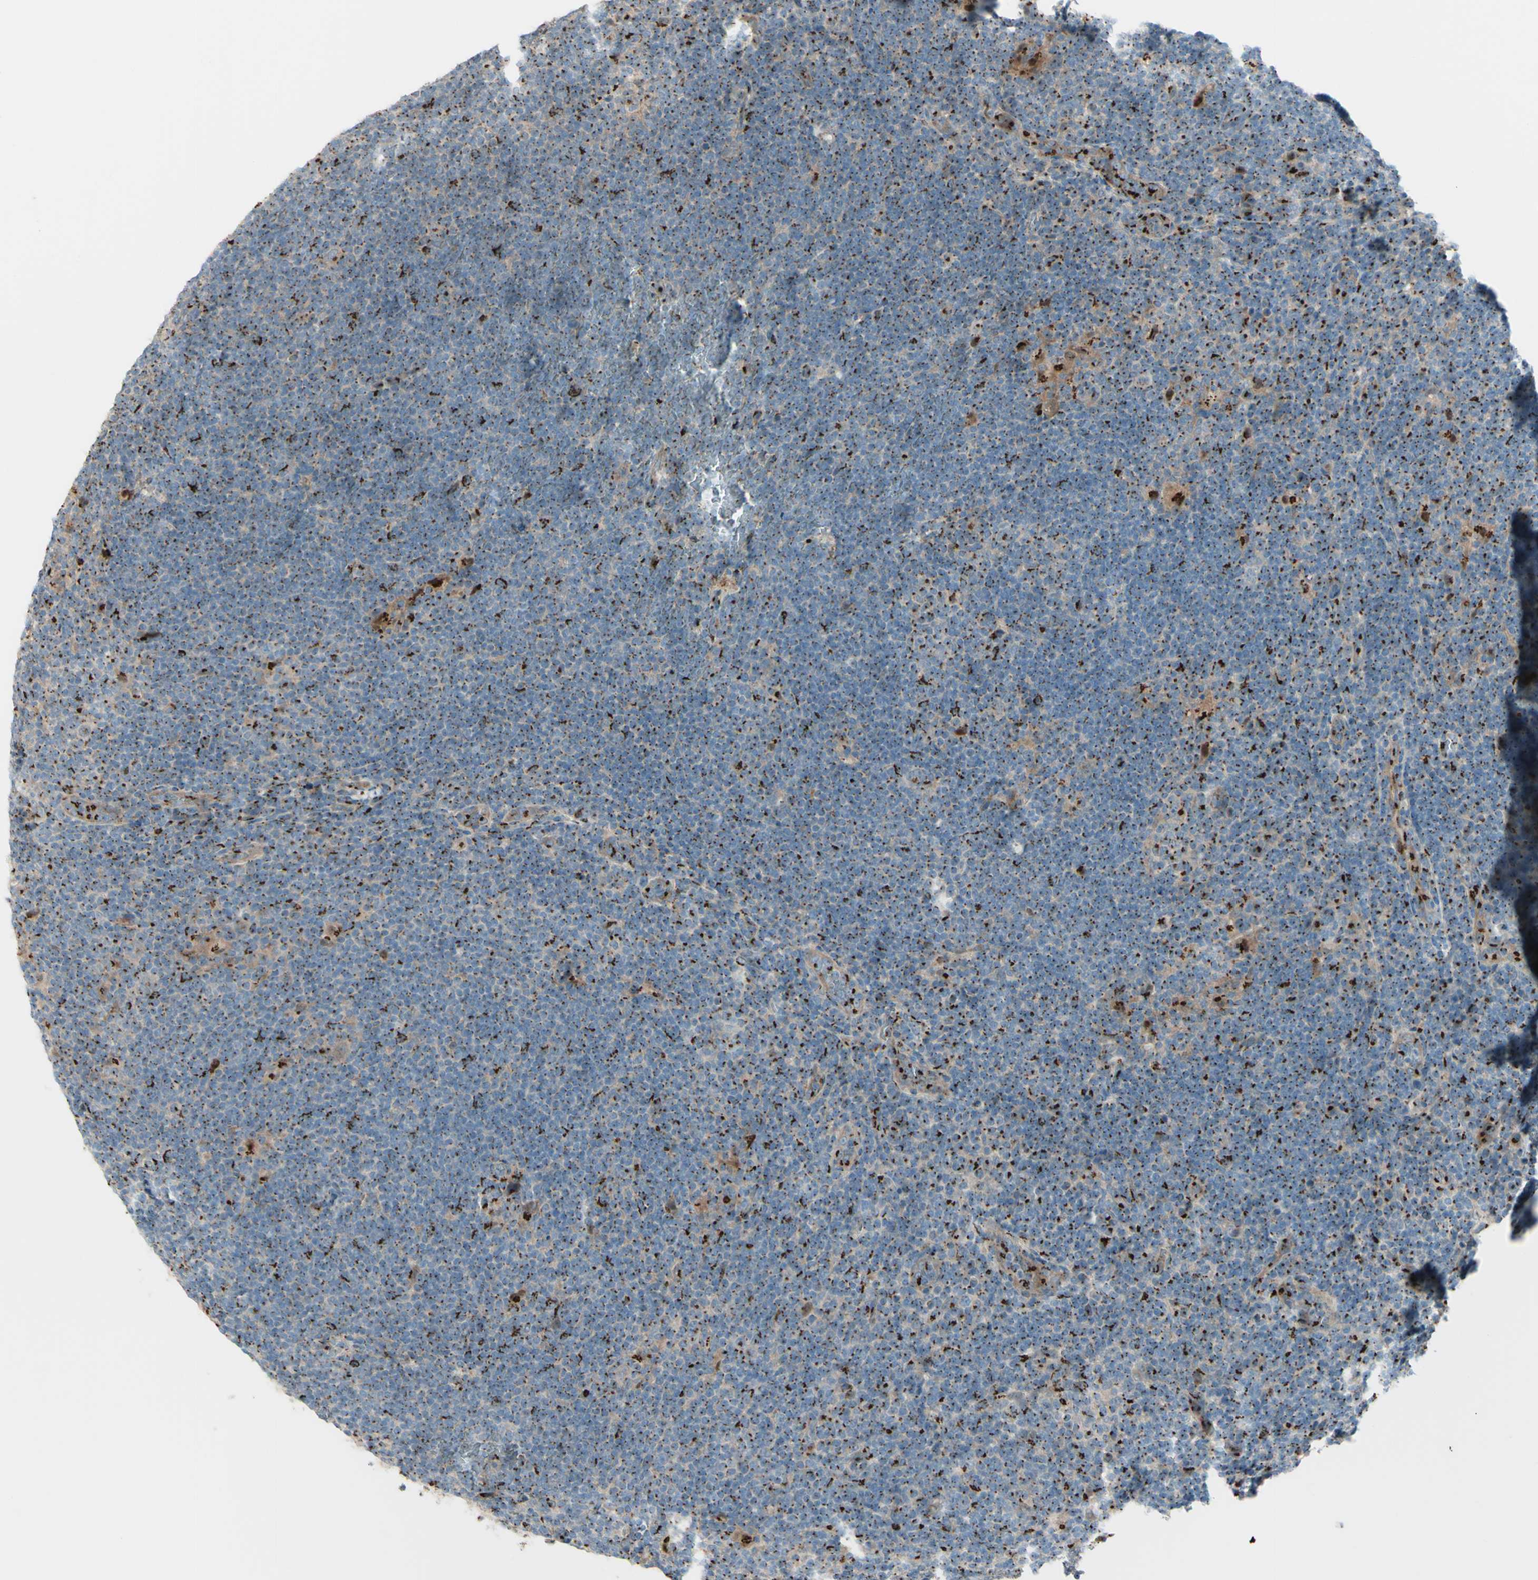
{"staining": {"intensity": "moderate", "quantity": ">75%", "location": "cytoplasmic/membranous"}, "tissue": "lymphoma", "cell_type": "Tumor cells", "image_type": "cancer", "snomed": [{"axis": "morphology", "description": "Hodgkin's disease, NOS"}, {"axis": "topography", "description": "Lymph node"}], "caption": "Lymphoma stained for a protein (brown) displays moderate cytoplasmic/membranous positive positivity in approximately >75% of tumor cells.", "gene": "BPNT2", "patient": {"sex": "female", "age": 57}}